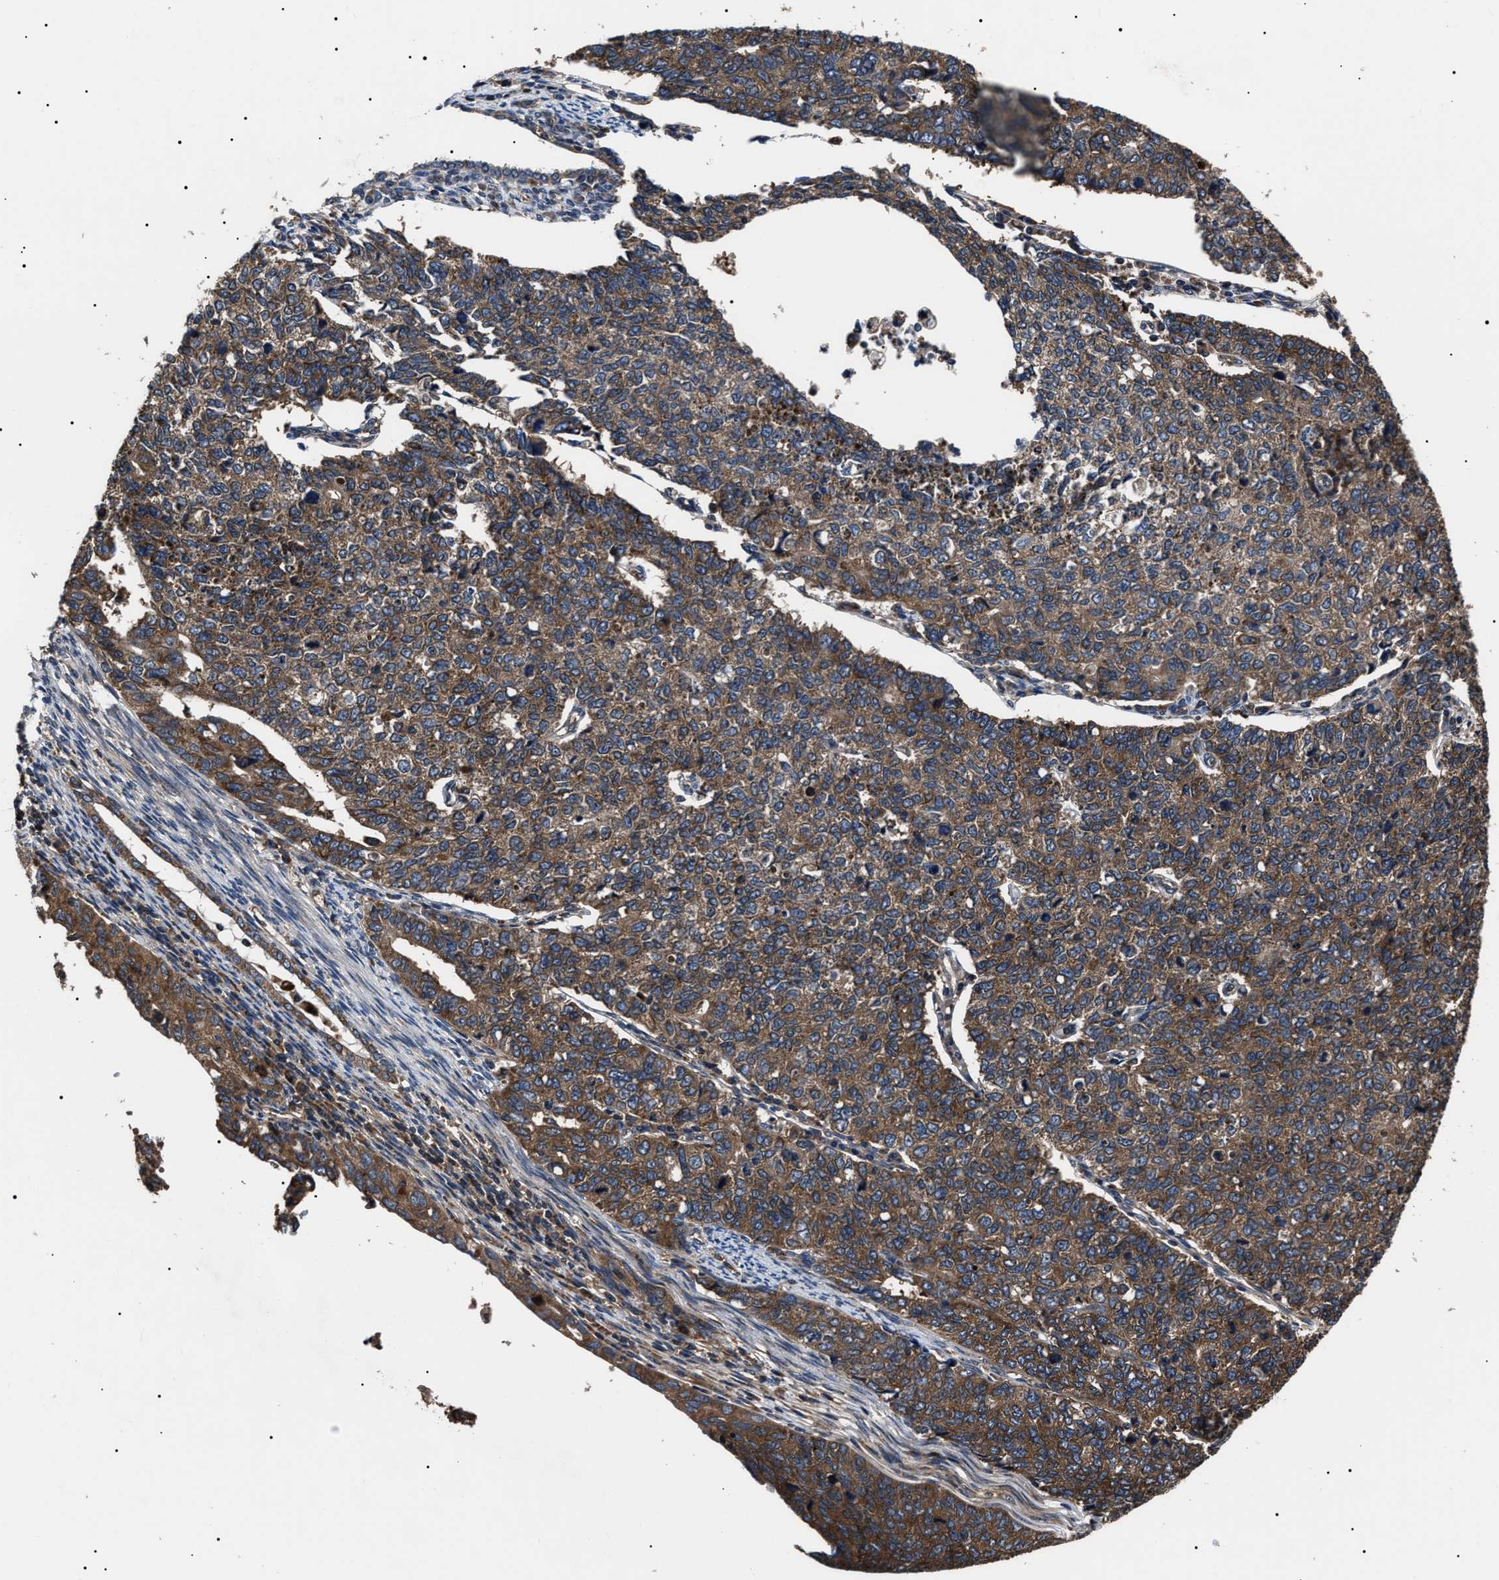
{"staining": {"intensity": "moderate", "quantity": ">75%", "location": "cytoplasmic/membranous"}, "tissue": "cervical cancer", "cell_type": "Tumor cells", "image_type": "cancer", "snomed": [{"axis": "morphology", "description": "Squamous cell carcinoma, NOS"}, {"axis": "topography", "description": "Cervix"}], "caption": "Immunohistochemical staining of cervical squamous cell carcinoma exhibits medium levels of moderate cytoplasmic/membranous positivity in approximately >75% of tumor cells.", "gene": "CCT8", "patient": {"sex": "female", "age": 63}}